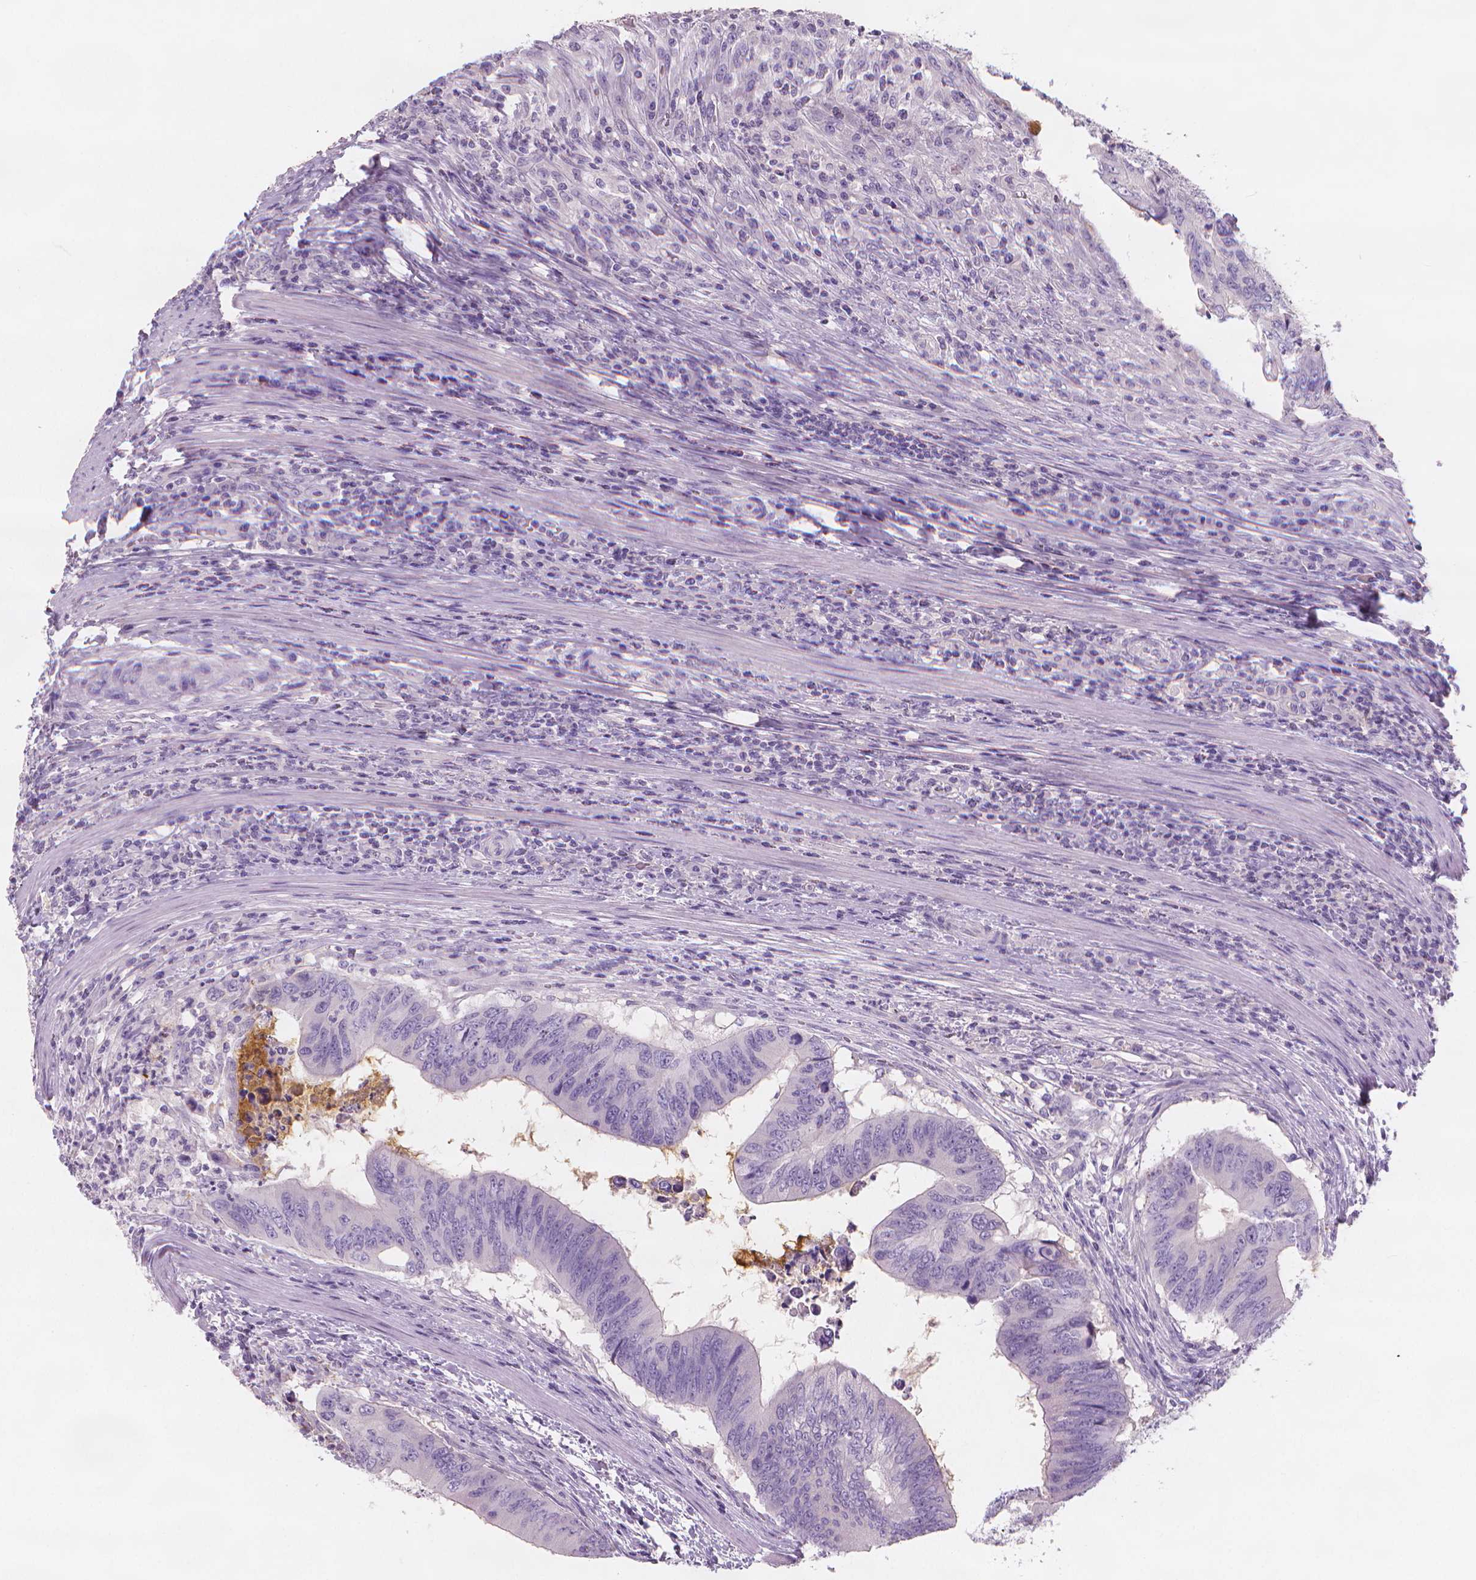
{"staining": {"intensity": "negative", "quantity": "none", "location": "none"}, "tissue": "colorectal cancer", "cell_type": "Tumor cells", "image_type": "cancer", "snomed": [{"axis": "morphology", "description": "Adenocarcinoma, NOS"}, {"axis": "topography", "description": "Colon"}], "caption": "Tumor cells are negative for protein expression in human colorectal cancer (adenocarcinoma).", "gene": "APOA4", "patient": {"sex": "male", "age": 53}}